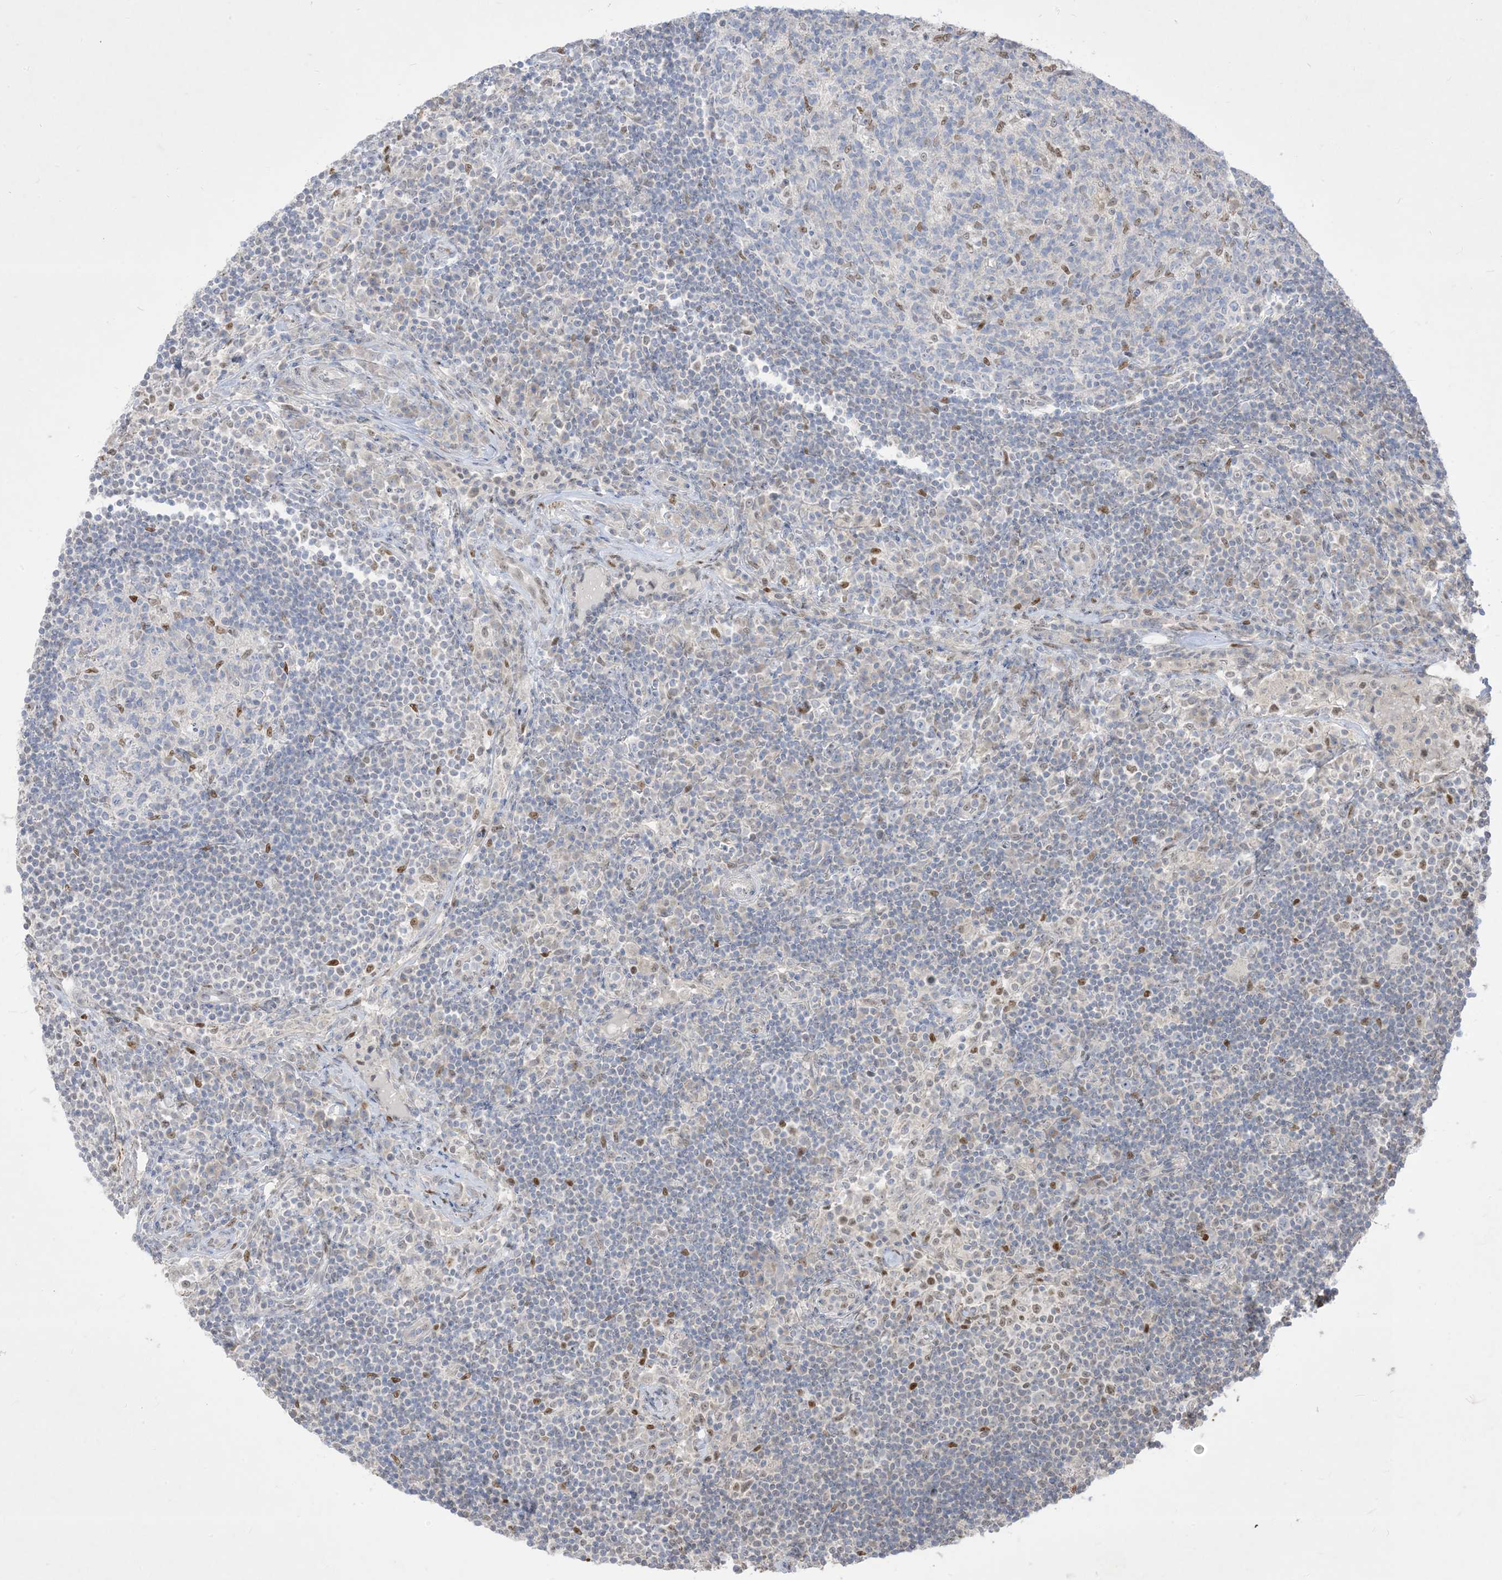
{"staining": {"intensity": "moderate", "quantity": "<25%", "location": "nuclear"}, "tissue": "lymph node", "cell_type": "Germinal center cells", "image_type": "normal", "snomed": [{"axis": "morphology", "description": "Normal tissue, NOS"}, {"axis": "topography", "description": "Lymph node"}], "caption": "Immunohistochemical staining of benign lymph node reveals low levels of moderate nuclear expression in approximately <25% of germinal center cells.", "gene": "BHLHE40", "patient": {"sex": "female", "age": 53}}